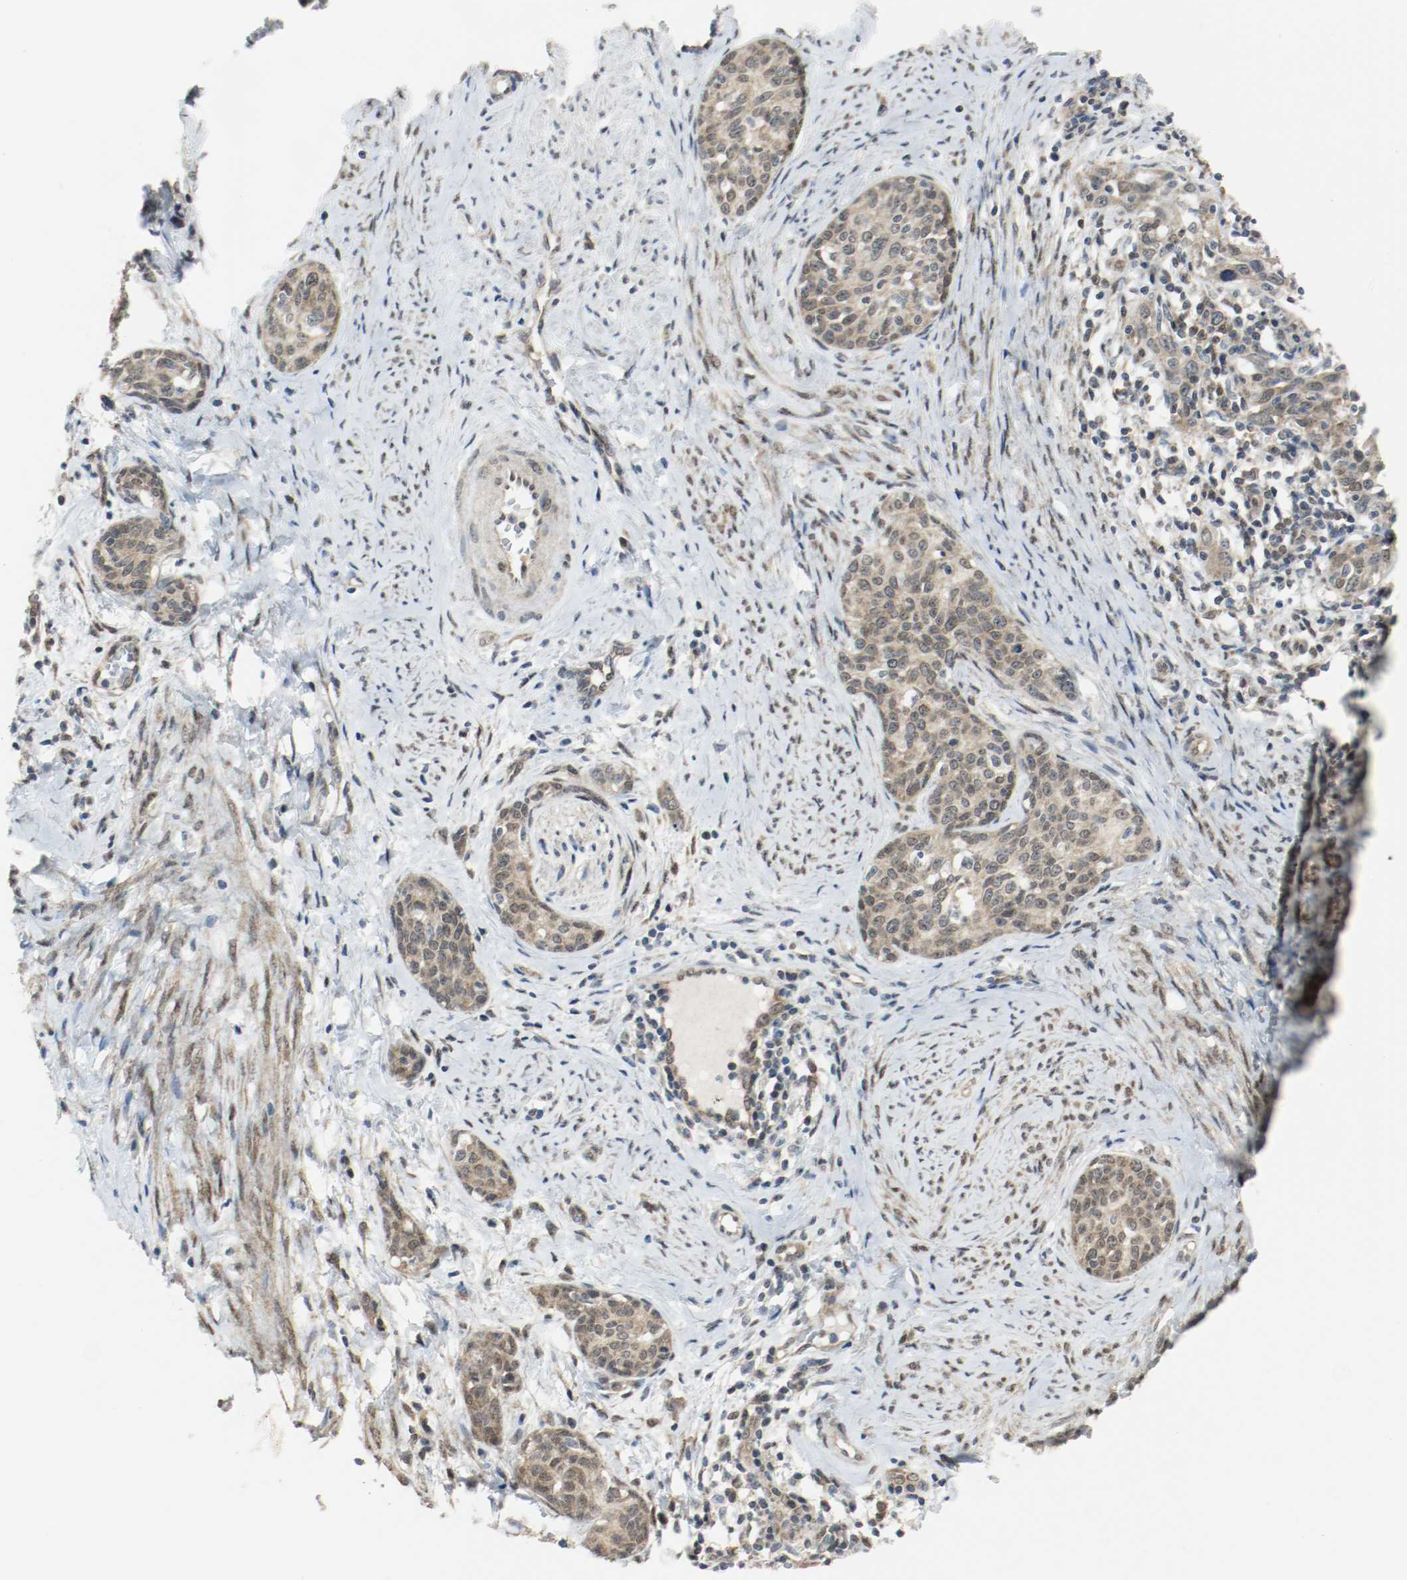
{"staining": {"intensity": "weak", "quantity": ">75%", "location": "cytoplasmic/membranous,nuclear"}, "tissue": "cervical cancer", "cell_type": "Tumor cells", "image_type": "cancer", "snomed": [{"axis": "morphology", "description": "Squamous cell carcinoma, NOS"}, {"axis": "morphology", "description": "Adenocarcinoma, NOS"}, {"axis": "topography", "description": "Cervix"}], "caption": "Weak cytoplasmic/membranous and nuclear positivity is identified in approximately >75% of tumor cells in cervical cancer.", "gene": "PPME1", "patient": {"sex": "female", "age": 52}}